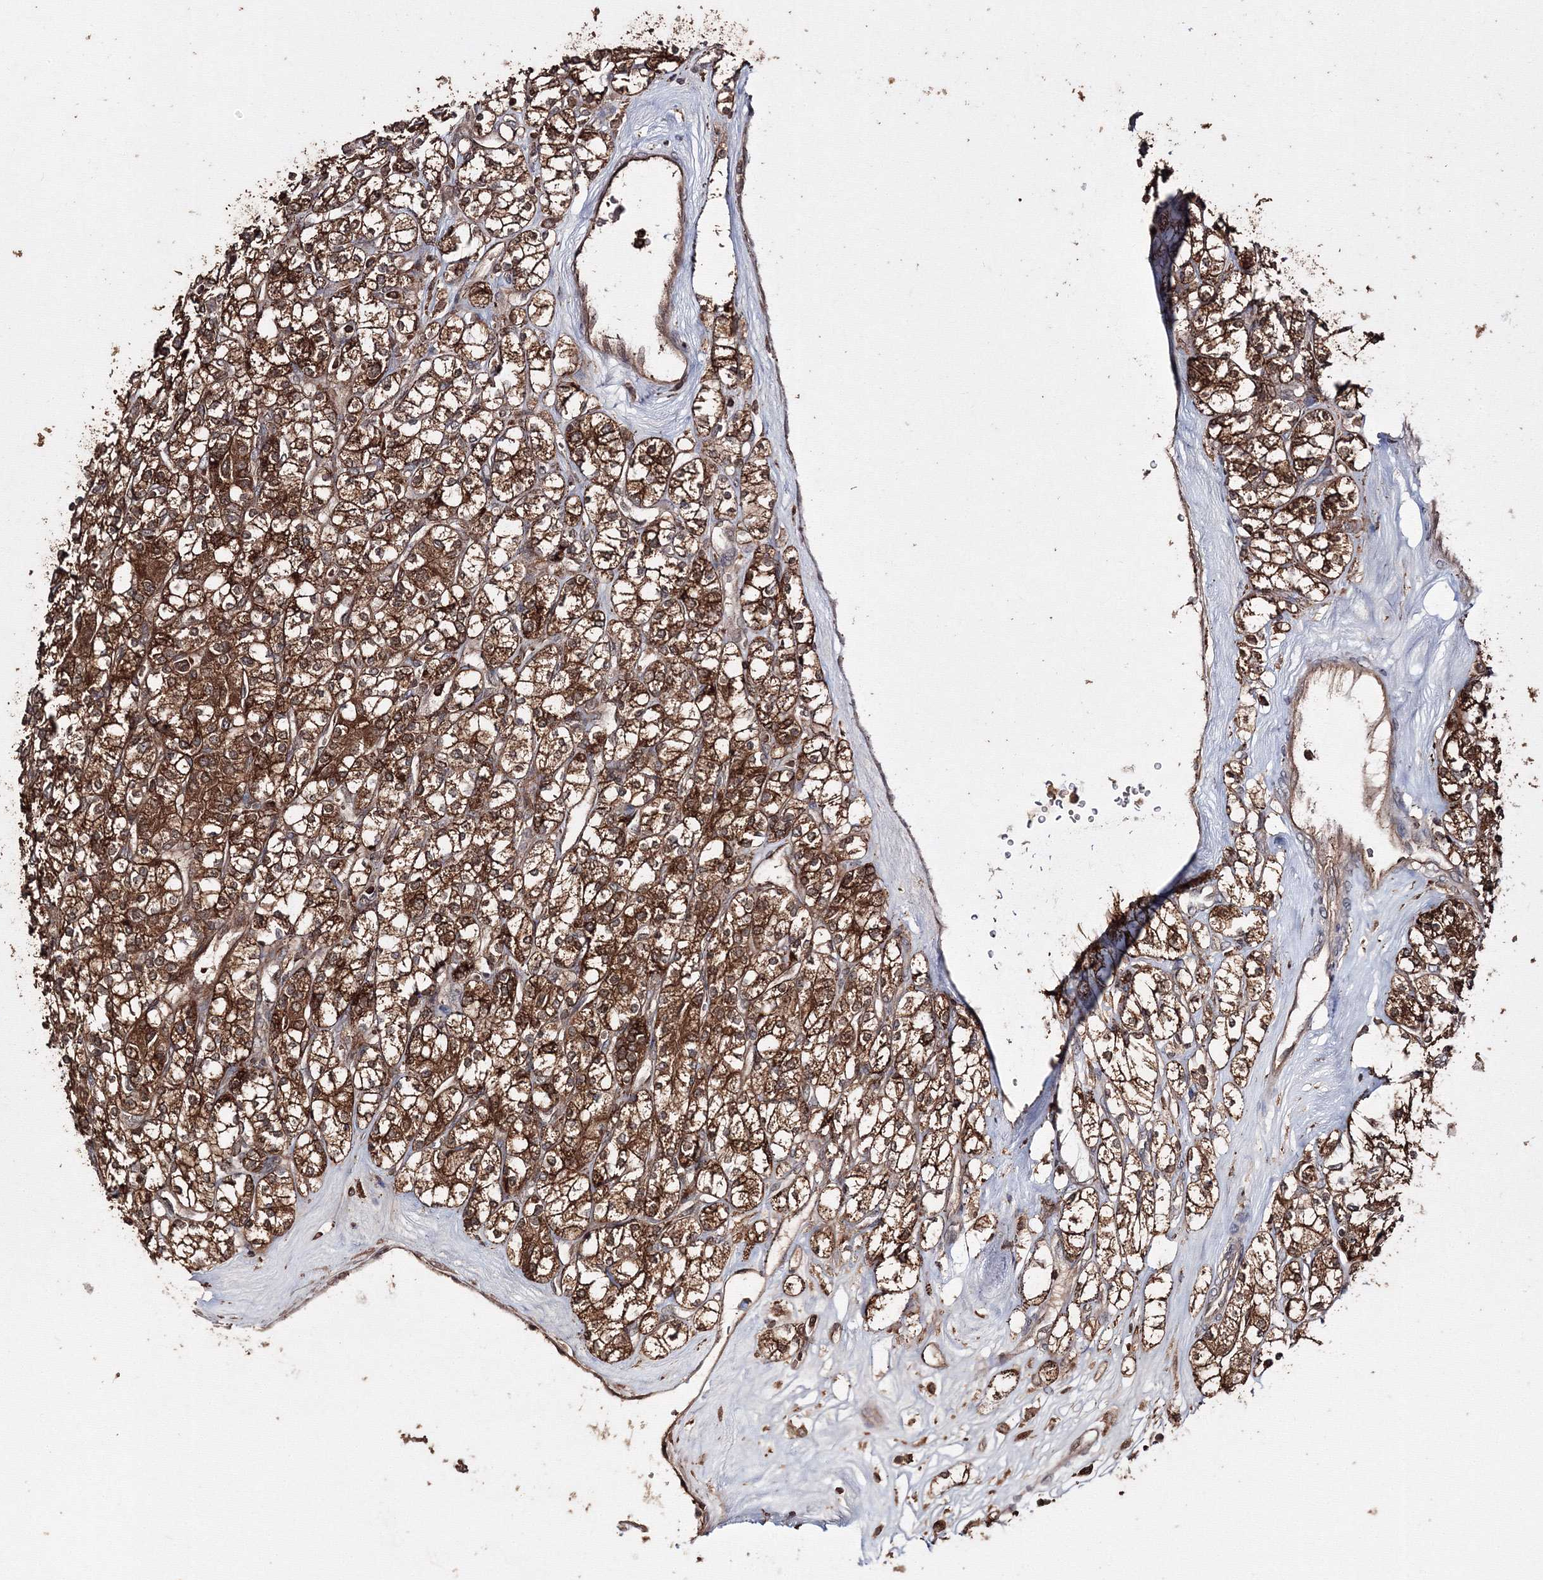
{"staining": {"intensity": "strong", "quantity": ">75%", "location": "cytoplasmic/membranous"}, "tissue": "renal cancer", "cell_type": "Tumor cells", "image_type": "cancer", "snomed": [{"axis": "morphology", "description": "Adenocarcinoma, NOS"}, {"axis": "topography", "description": "Kidney"}], "caption": "Adenocarcinoma (renal) stained for a protein (brown) shows strong cytoplasmic/membranous positive staining in about >75% of tumor cells.", "gene": "DDO", "patient": {"sex": "male", "age": 77}}